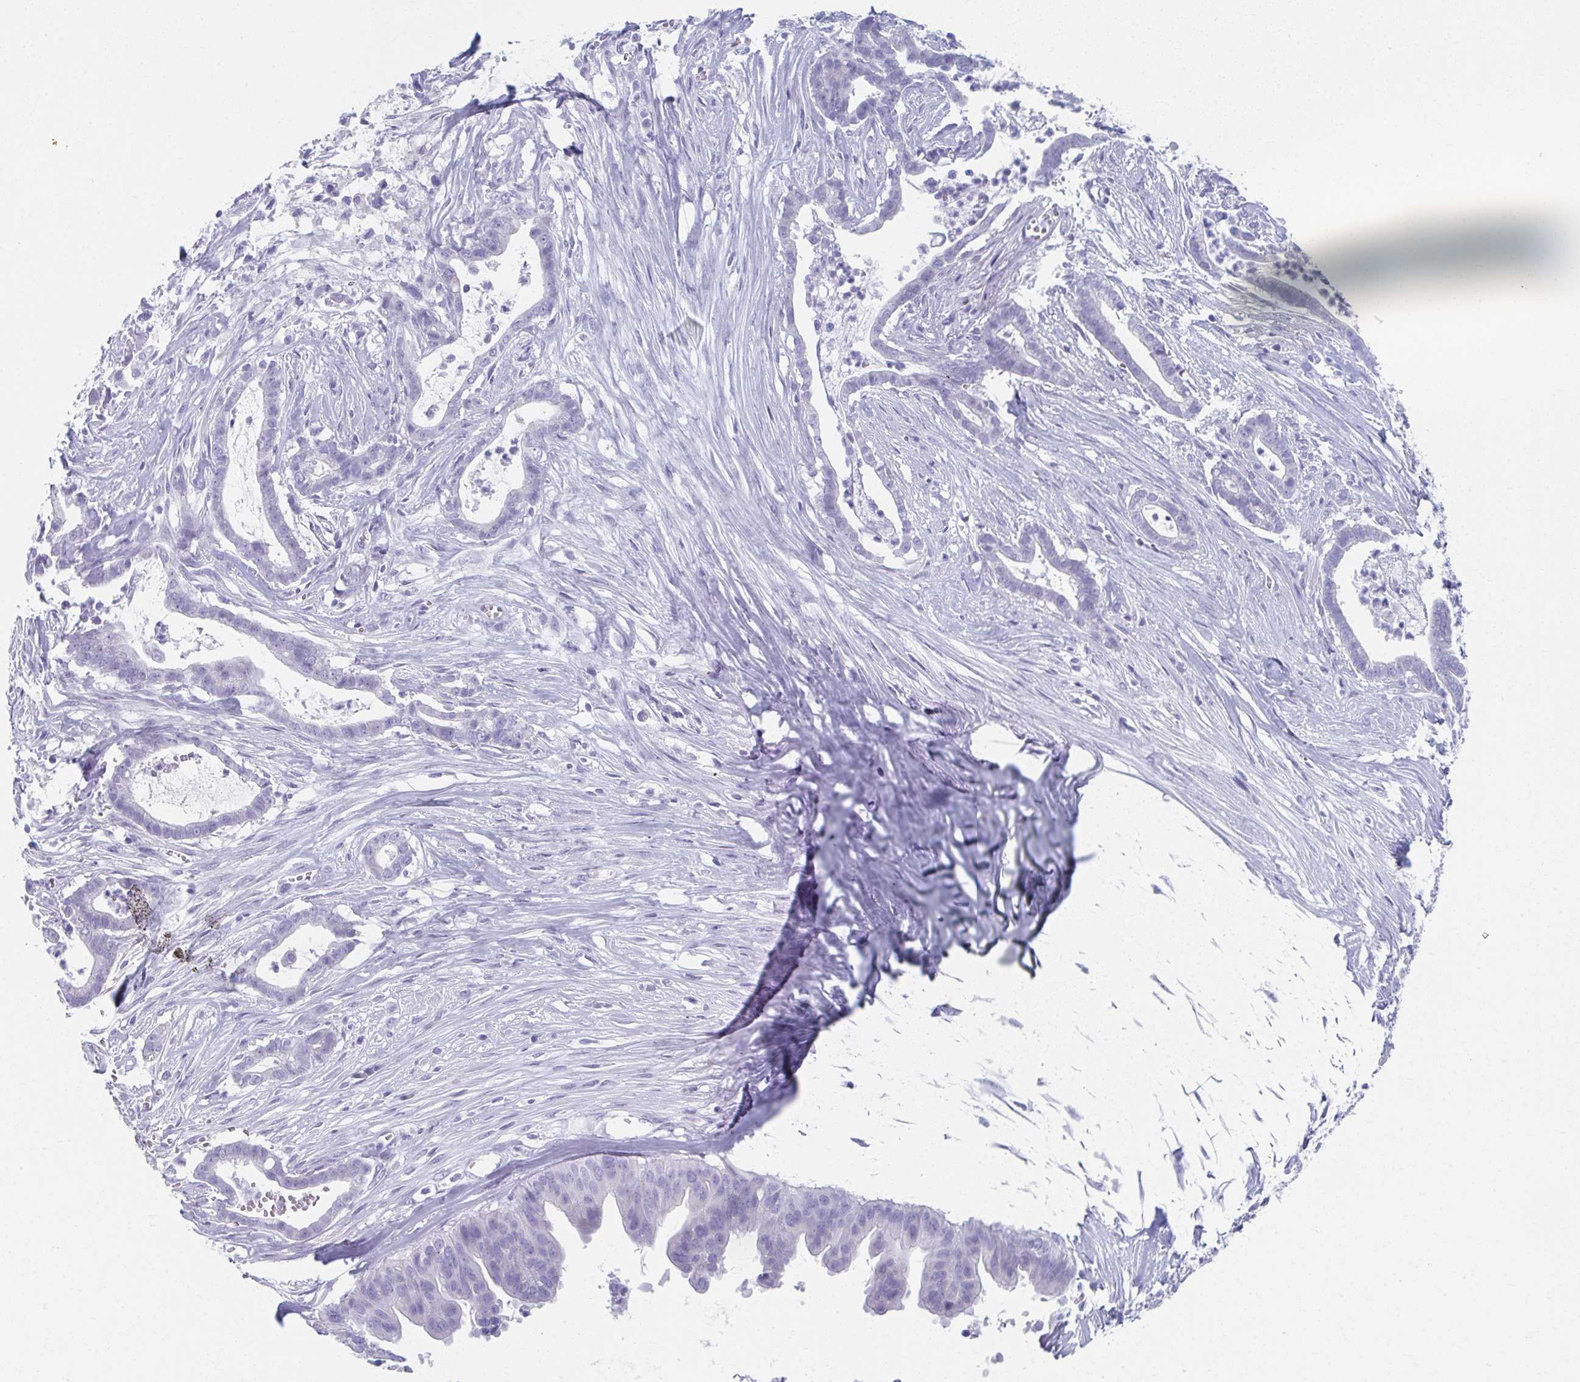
{"staining": {"intensity": "negative", "quantity": "none", "location": "none"}, "tissue": "pancreatic cancer", "cell_type": "Tumor cells", "image_type": "cancer", "snomed": [{"axis": "morphology", "description": "Adenocarcinoma, NOS"}, {"axis": "topography", "description": "Pancreas"}], "caption": "Pancreatic adenocarcinoma was stained to show a protein in brown. There is no significant staining in tumor cells. (DAB (3,3'-diaminobenzidine) immunohistochemistry with hematoxylin counter stain).", "gene": "GHRL", "patient": {"sex": "male", "age": 61}}